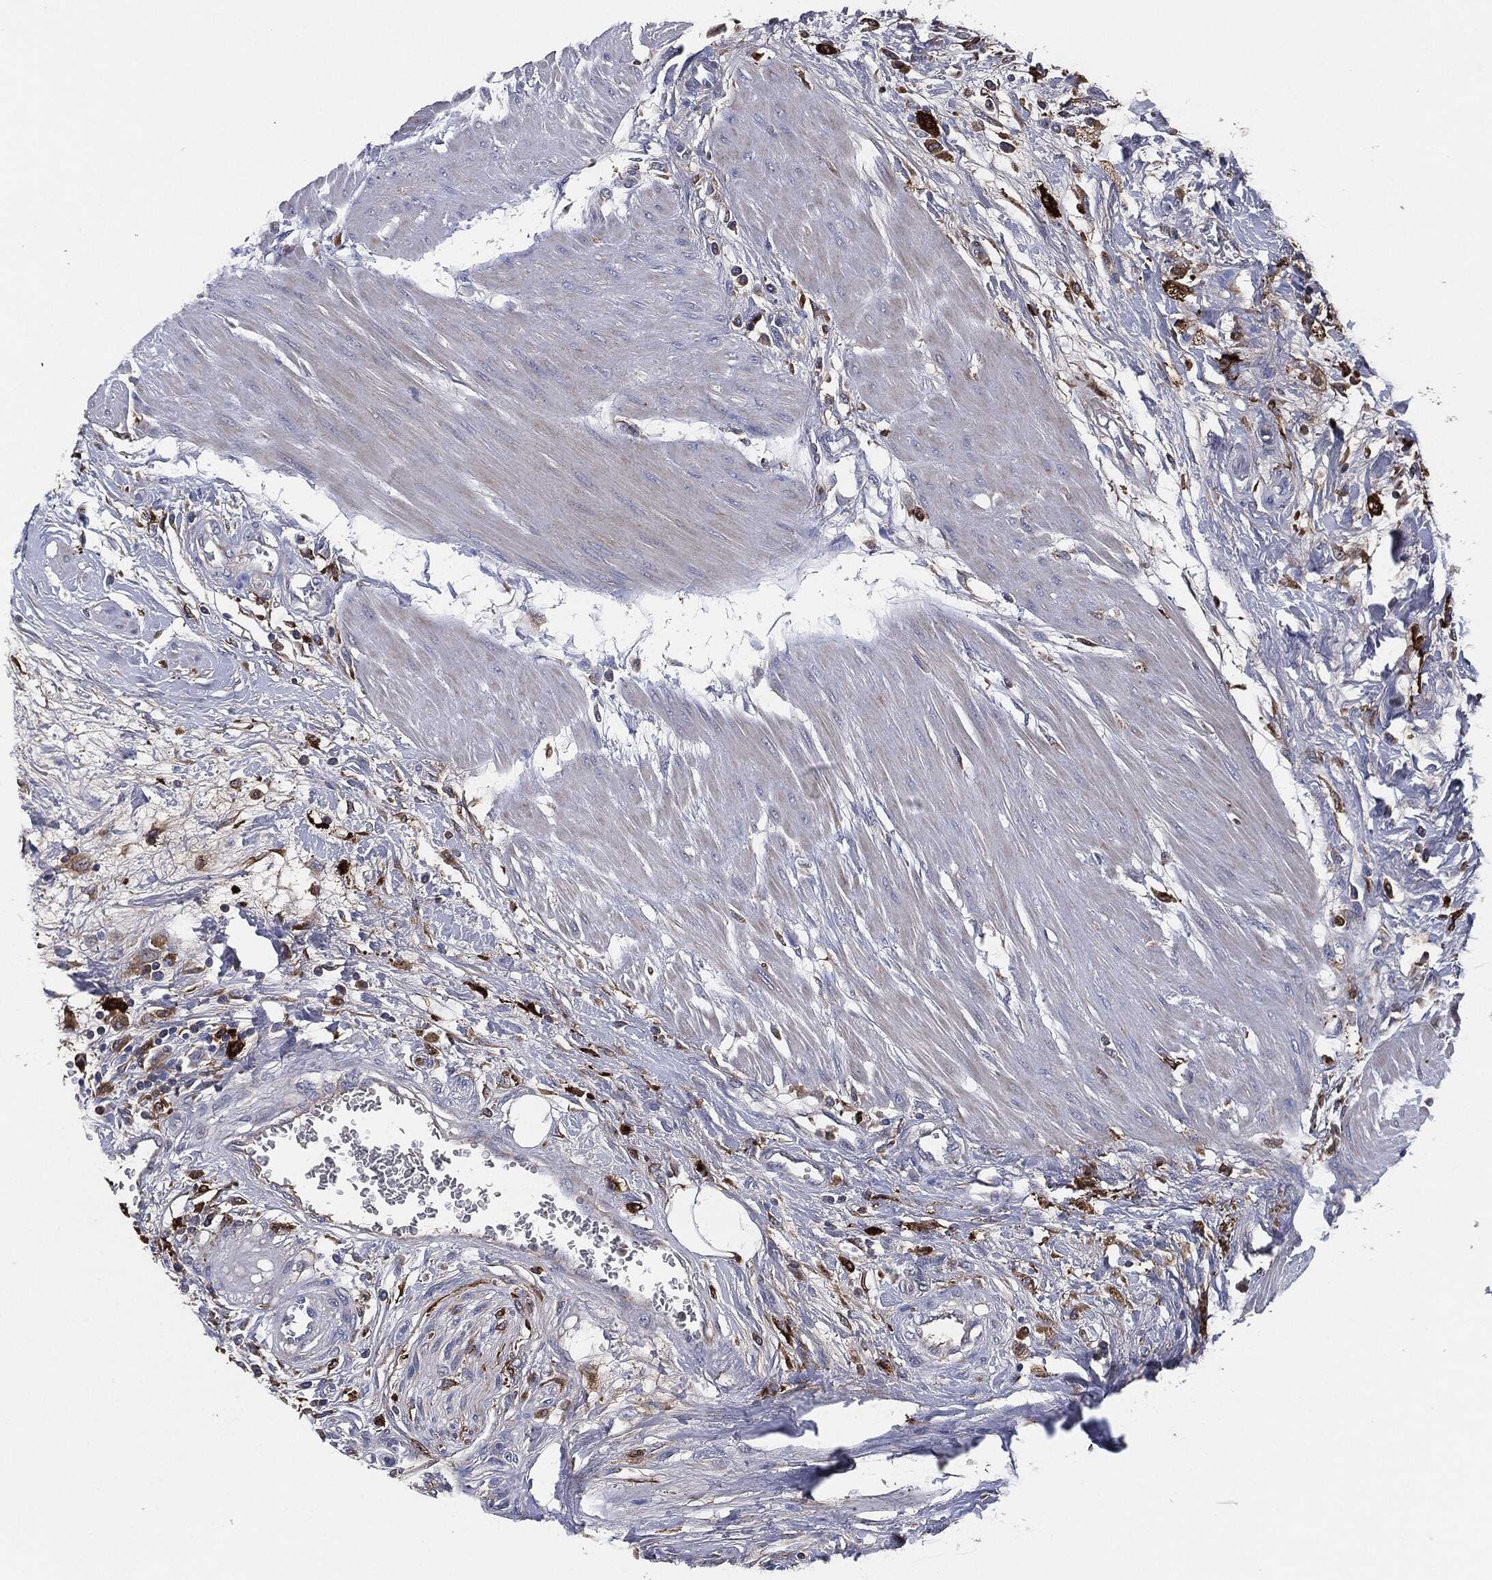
{"staining": {"intensity": "negative", "quantity": "none", "location": "none"}, "tissue": "urothelial cancer", "cell_type": "Tumor cells", "image_type": "cancer", "snomed": [{"axis": "morphology", "description": "Urothelial carcinoma, High grade"}, {"axis": "topography", "description": "Urinary bladder"}], "caption": "Immunohistochemistry (IHC) image of human high-grade urothelial carcinoma stained for a protein (brown), which displays no staining in tumor cells.", "gene": "TMEM11", "patient": {"sex": "male", "age": 35}}